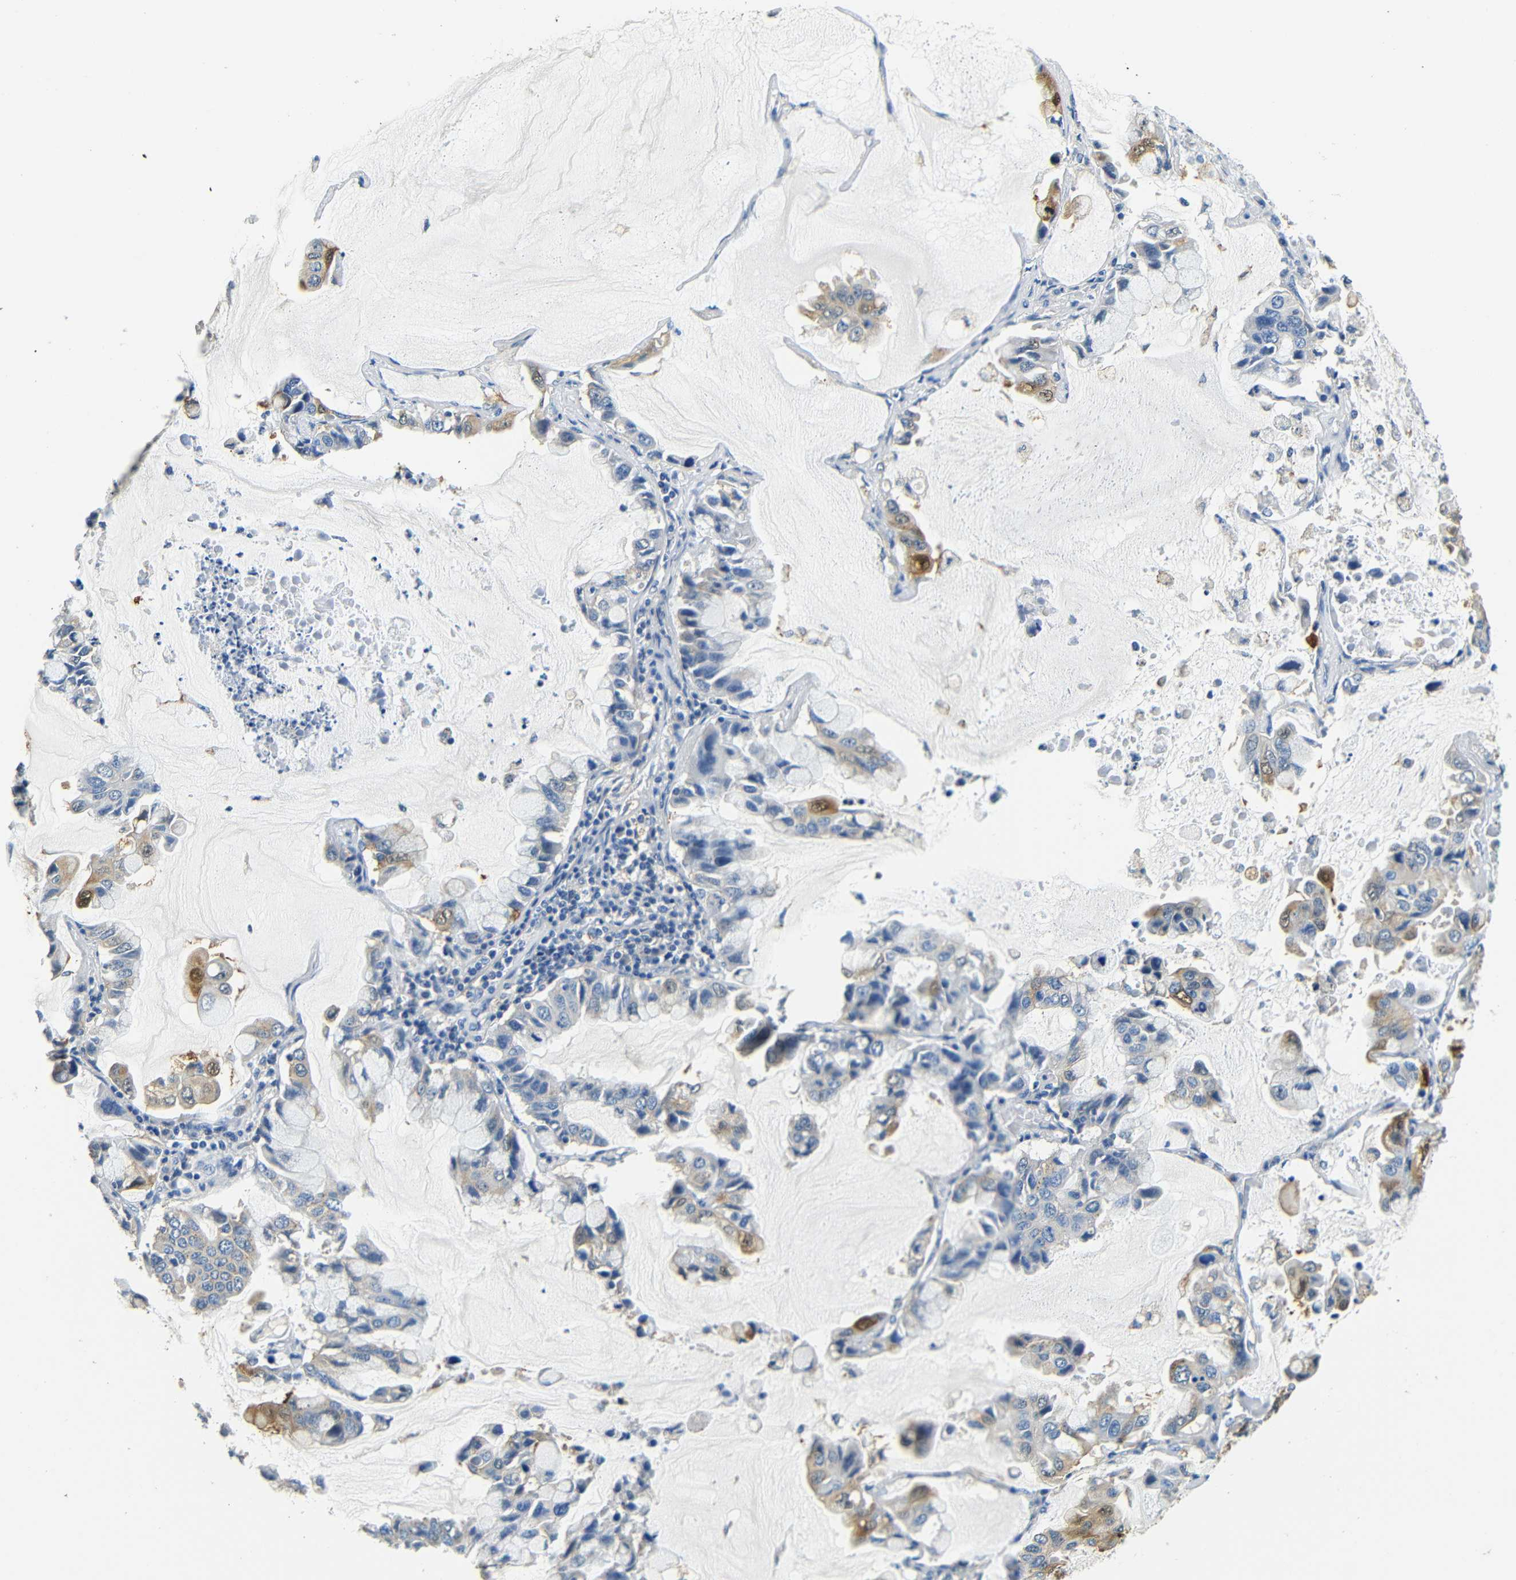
{"staining": {"intensity": "weak", "quantity": "<25%", "location": "cytoplasmic/membranous"}, "tissue": "lung cancer", "cell_type": "Tumor cells", "image_type": "cancer", "snomed": [{"axis": "morphology", "description": "Adenocarcinoma, NOS"}, {"axis": "topography", "description": "Lung"}], "caption": "Tumor cells are negative for brown protein staining in lung cancer (adenocarcinoma).", "gene": "FMO5", "patient": {"sex": "male", "age": 64}}